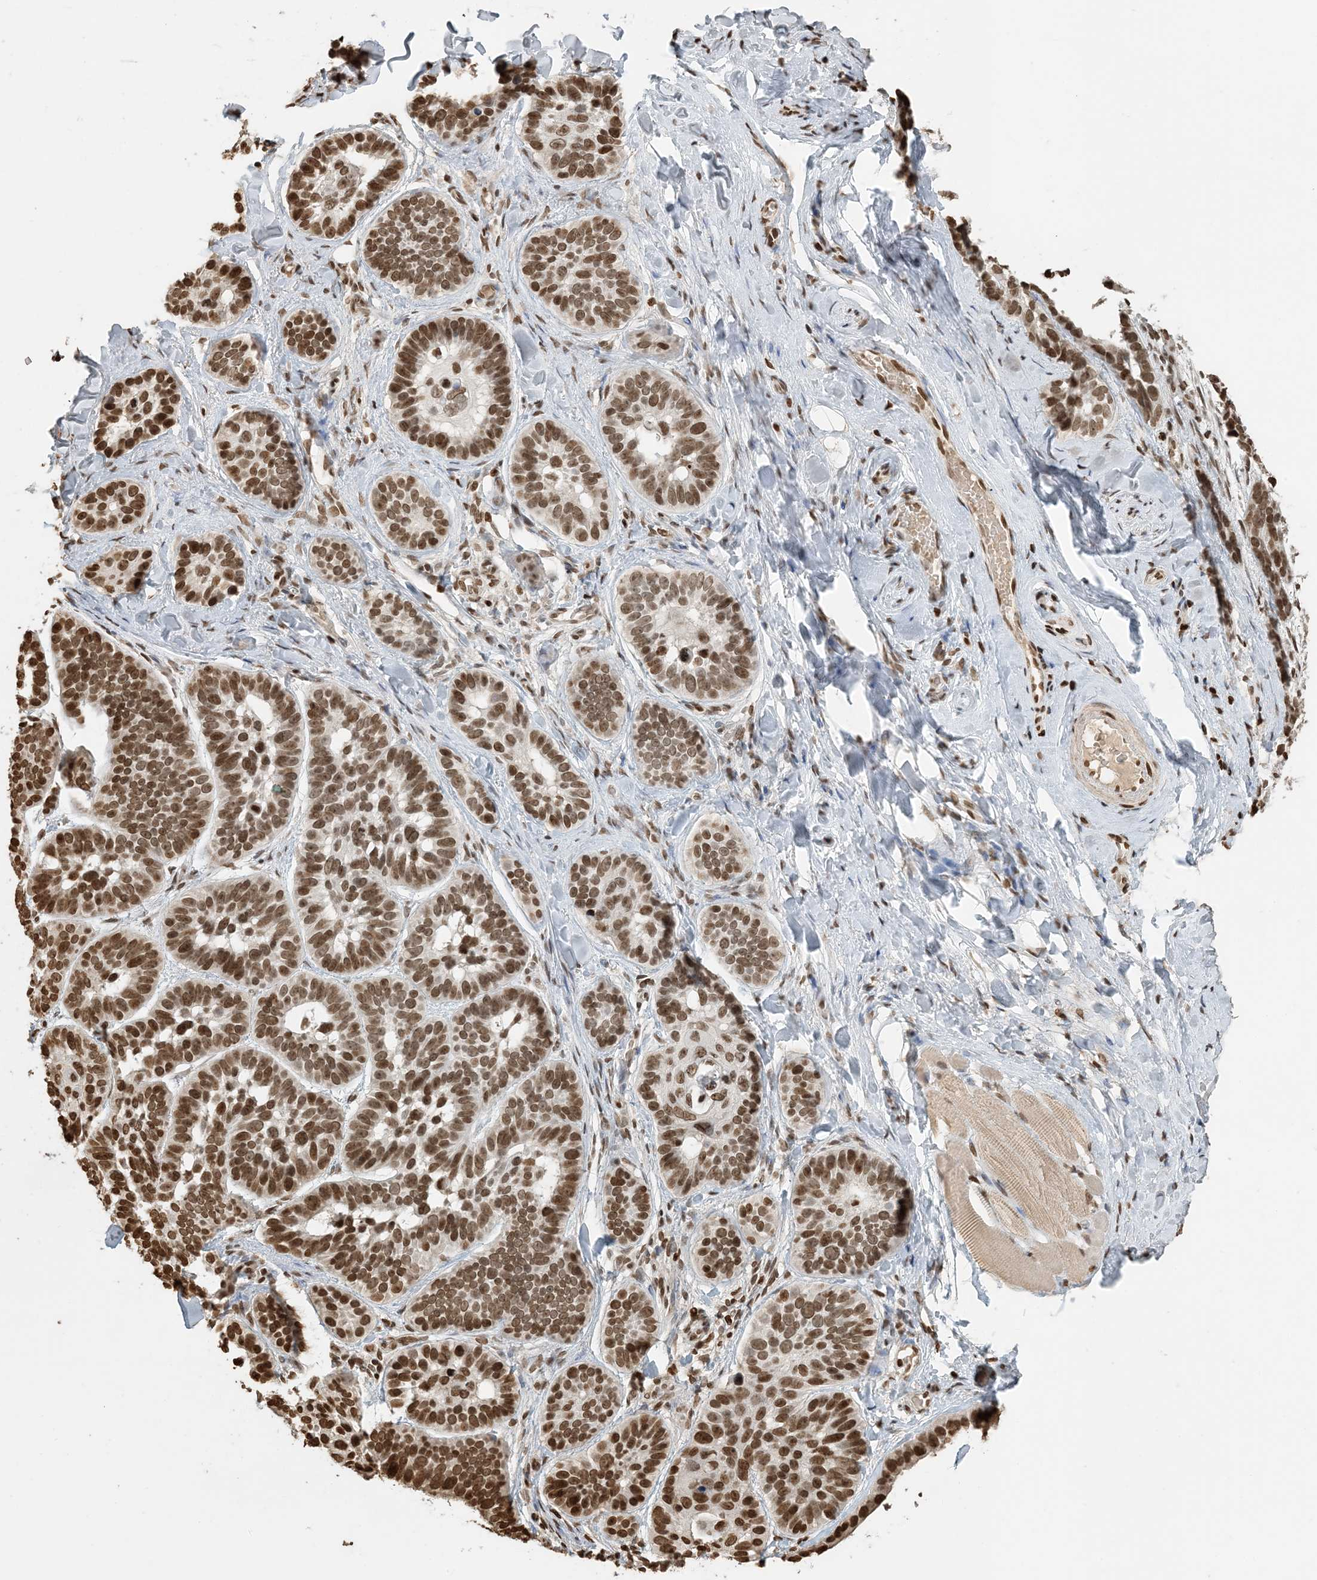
{"staining": {"intensity": "moderate", "quantity": ">75%", "location": "nuclear"}, "tissue": "skin cancer", "cell_type": "Tumor cells", "image_type": "cancer", "snomed": [{"axis": "morphology", "description": "Basal cell carcinoma"}, {"axis": "topography", "description": "Skin"}], "caption": "An image showing moderate nuclear positivity in approximately >75% of tumor cells in skin cancer, as visualized by brown immunohistochemical staining.", "gene": "H3-3B", "patient": {"sex": "male", "age": 62}}